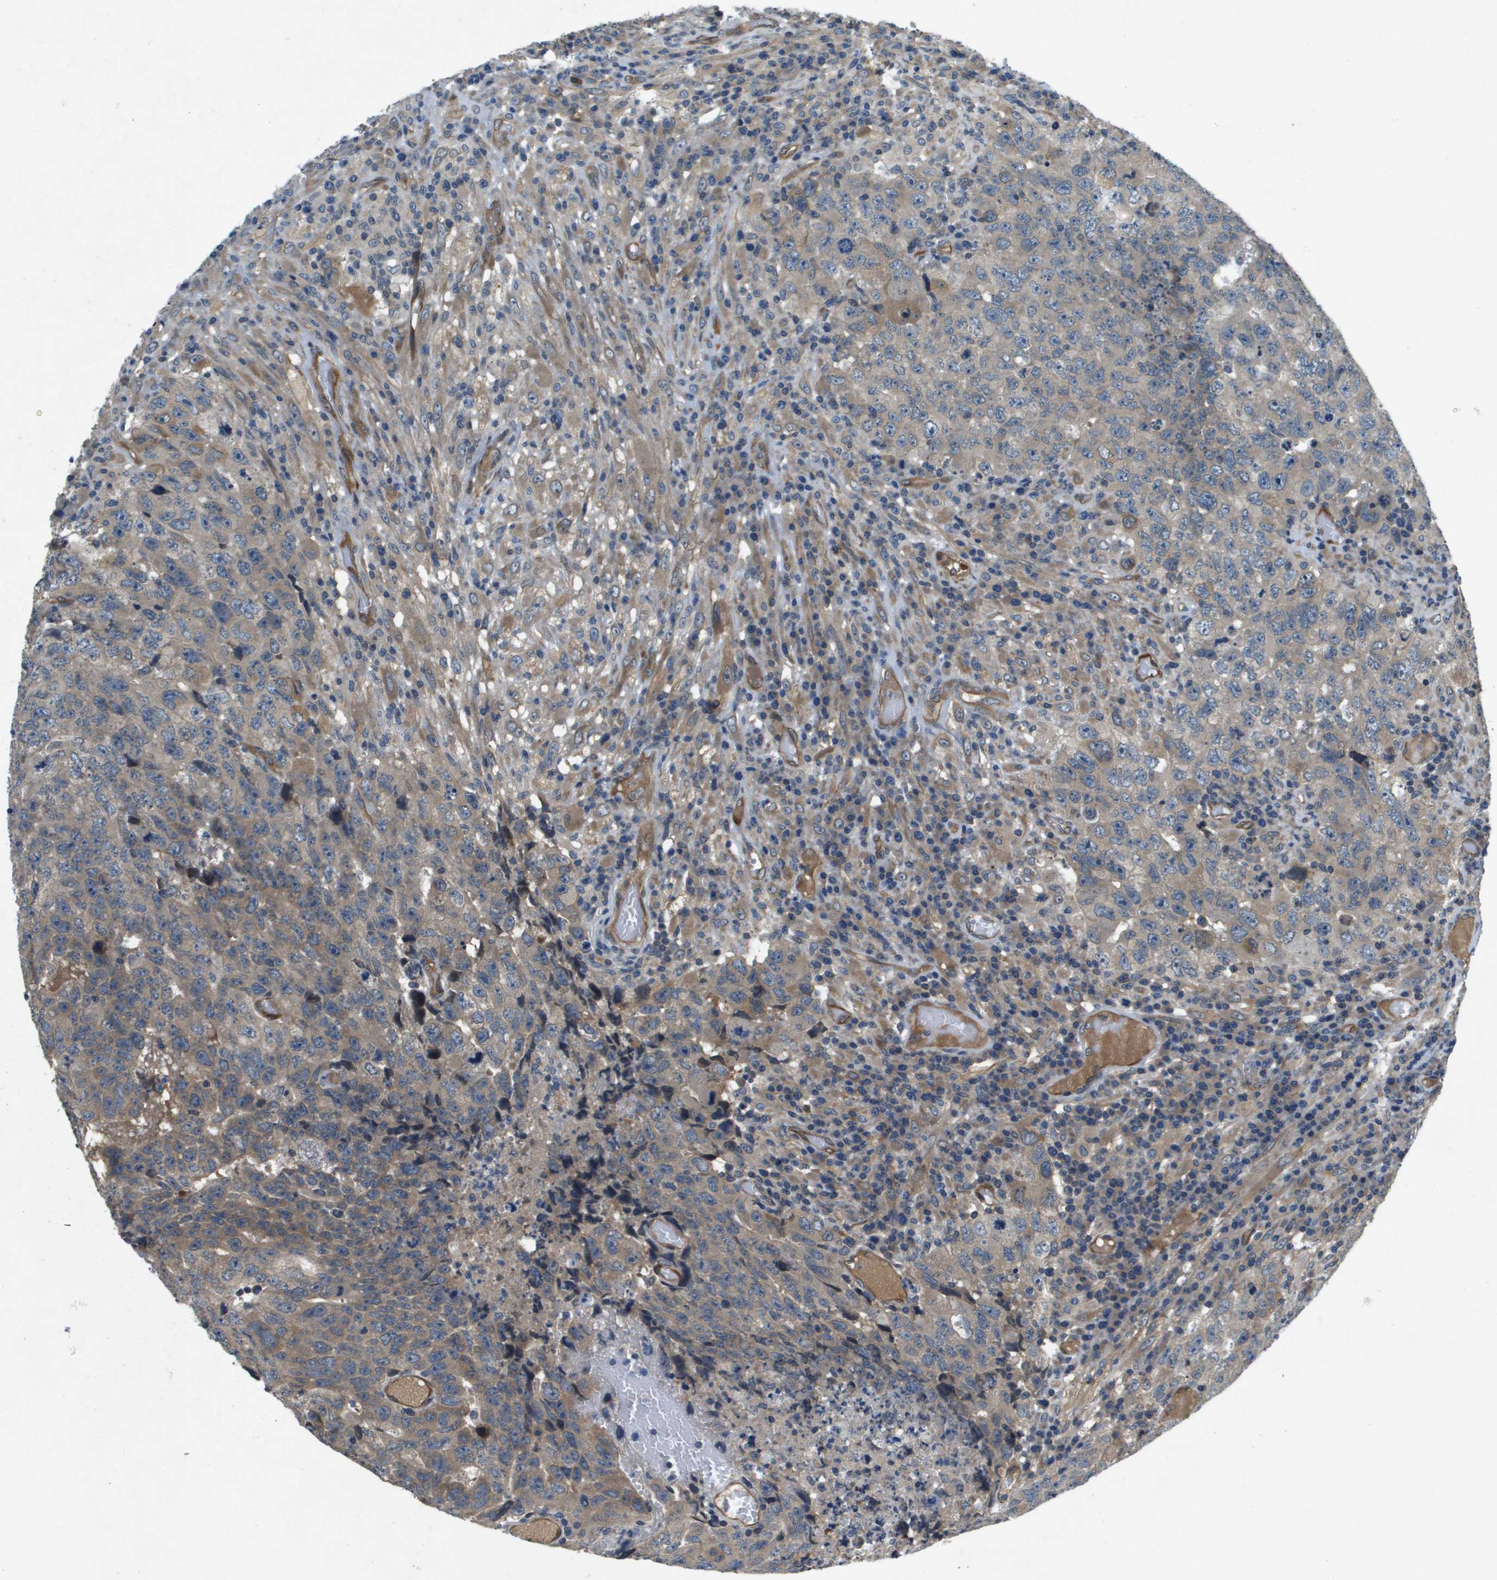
{"staining": {"intensity": "weak", "quantity": ">75%", "location": "cytoplasmic/membranous"}, "tissue": "testis cancer", "cell_type": "Tumor cells", "image_type": "cancer", "snomed": [{"axis": "morphology", "description": "Necrosis, NOS"}, {"axis": "morphology", "description": "Carcinoma, Embryonal, NOS"}, {"axis": "topography", "description": "Testis"}], "caption": "Protein expression analysis of human testis cancer (embryonal carcinoma) reveals weak cytoplasmic/membranous positivity in approximately >75% of tumor cells.", "gene": "PGAP3", "patient": {"sex": "male", "age": 19}}